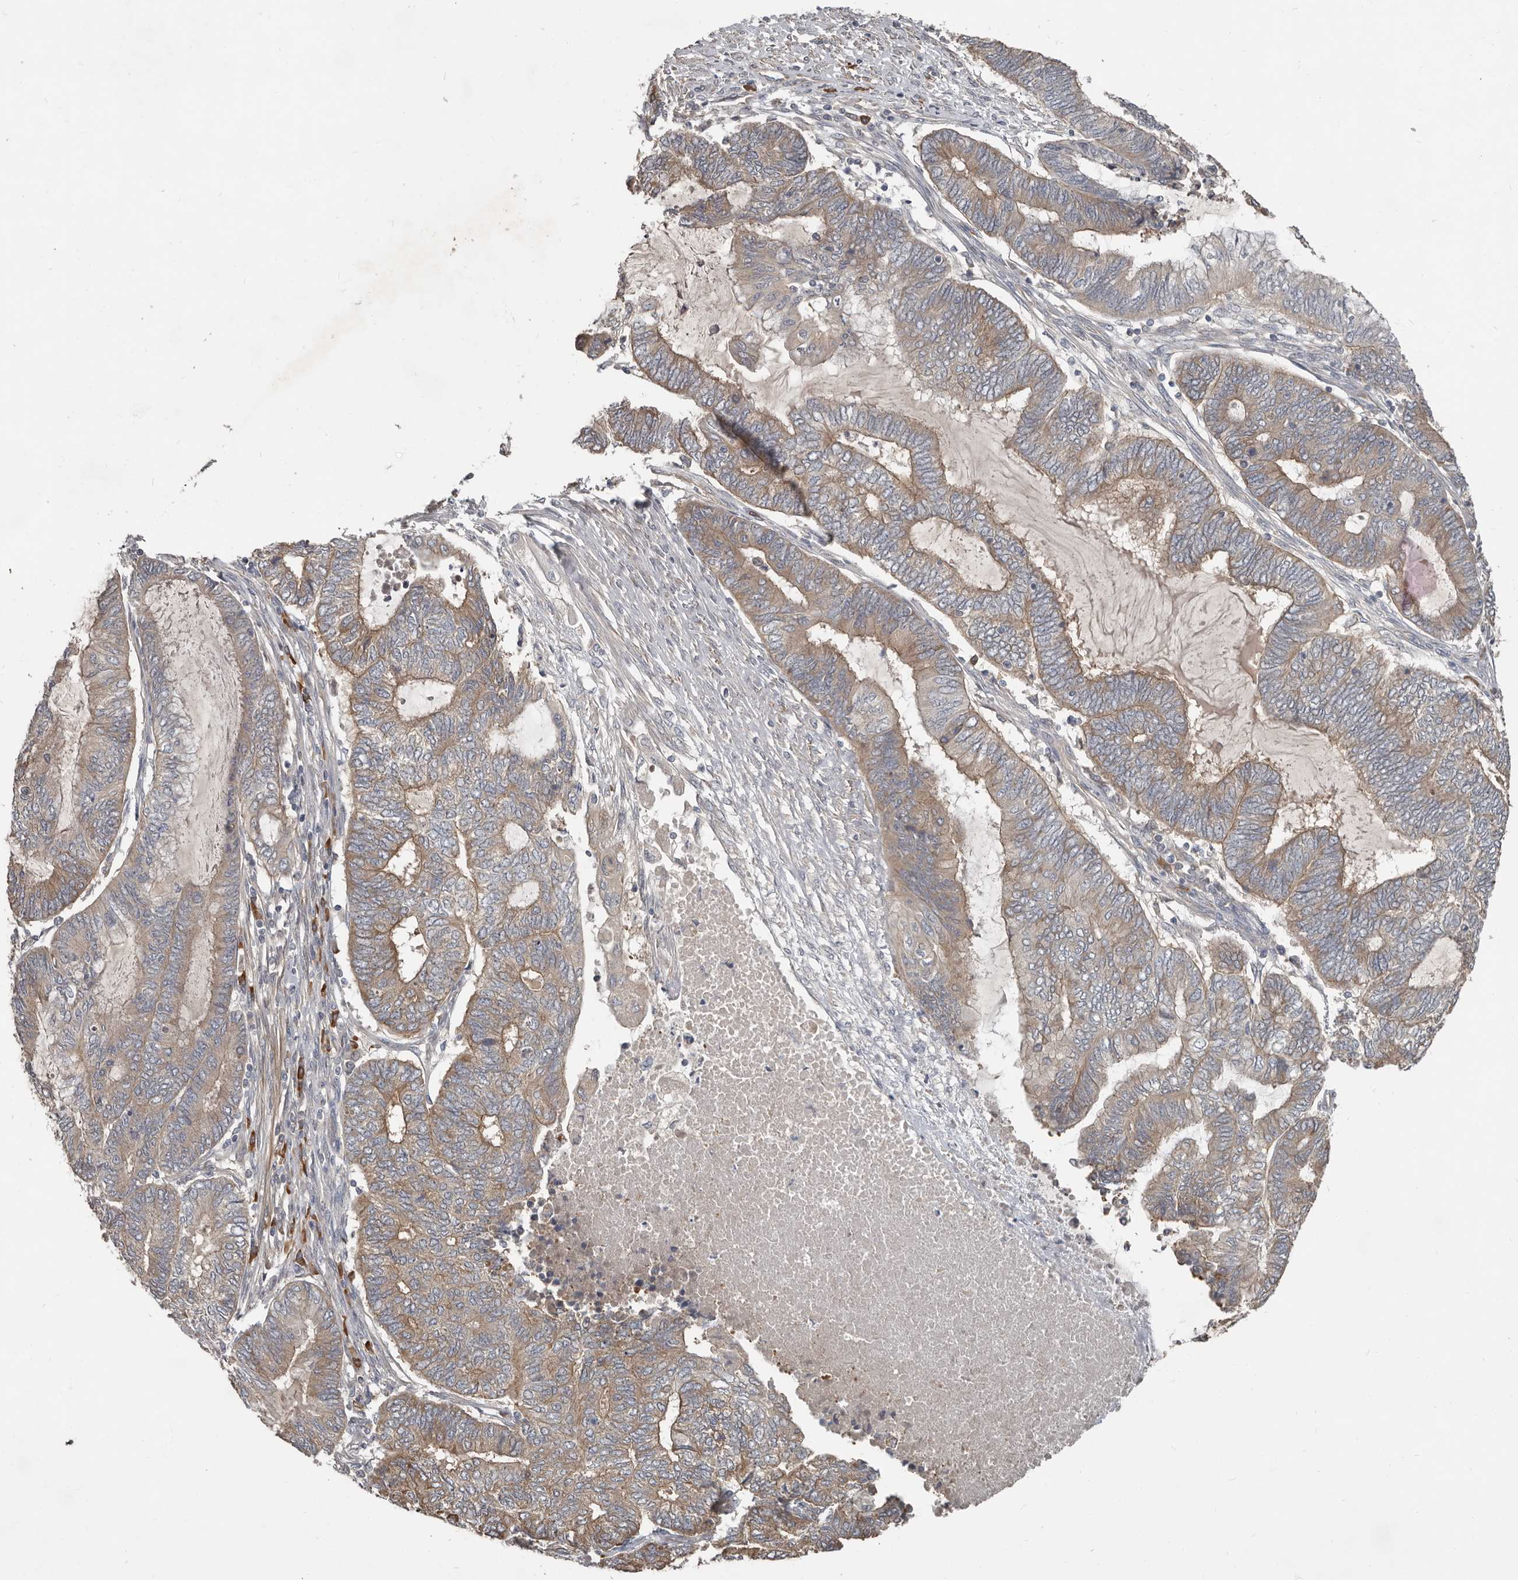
{"staining": {"intensity": "moderate", "quantity": ">75%", "location": "cytoplasmic/membranous"}, "tissue": "endometrial cancer", "cell_type": "Tumor cells", "image_type": "cancer", "snomed": [{"axis": "morphology", "description": "Adenocarcinoma, NOS"}, {"axis": "topography", "description": "Uterus"}, {"axis": "topography", "description": "Endometrium"}], "caption": "Endometrial adenocarcinoma stained for a protein (brown) demonstrates moderate cytoplasmic/membranous positive expression in approximately >75% of tumor cells.", "gene": "AKNAD1", "patient": {"sex": "female", "age": 70}}